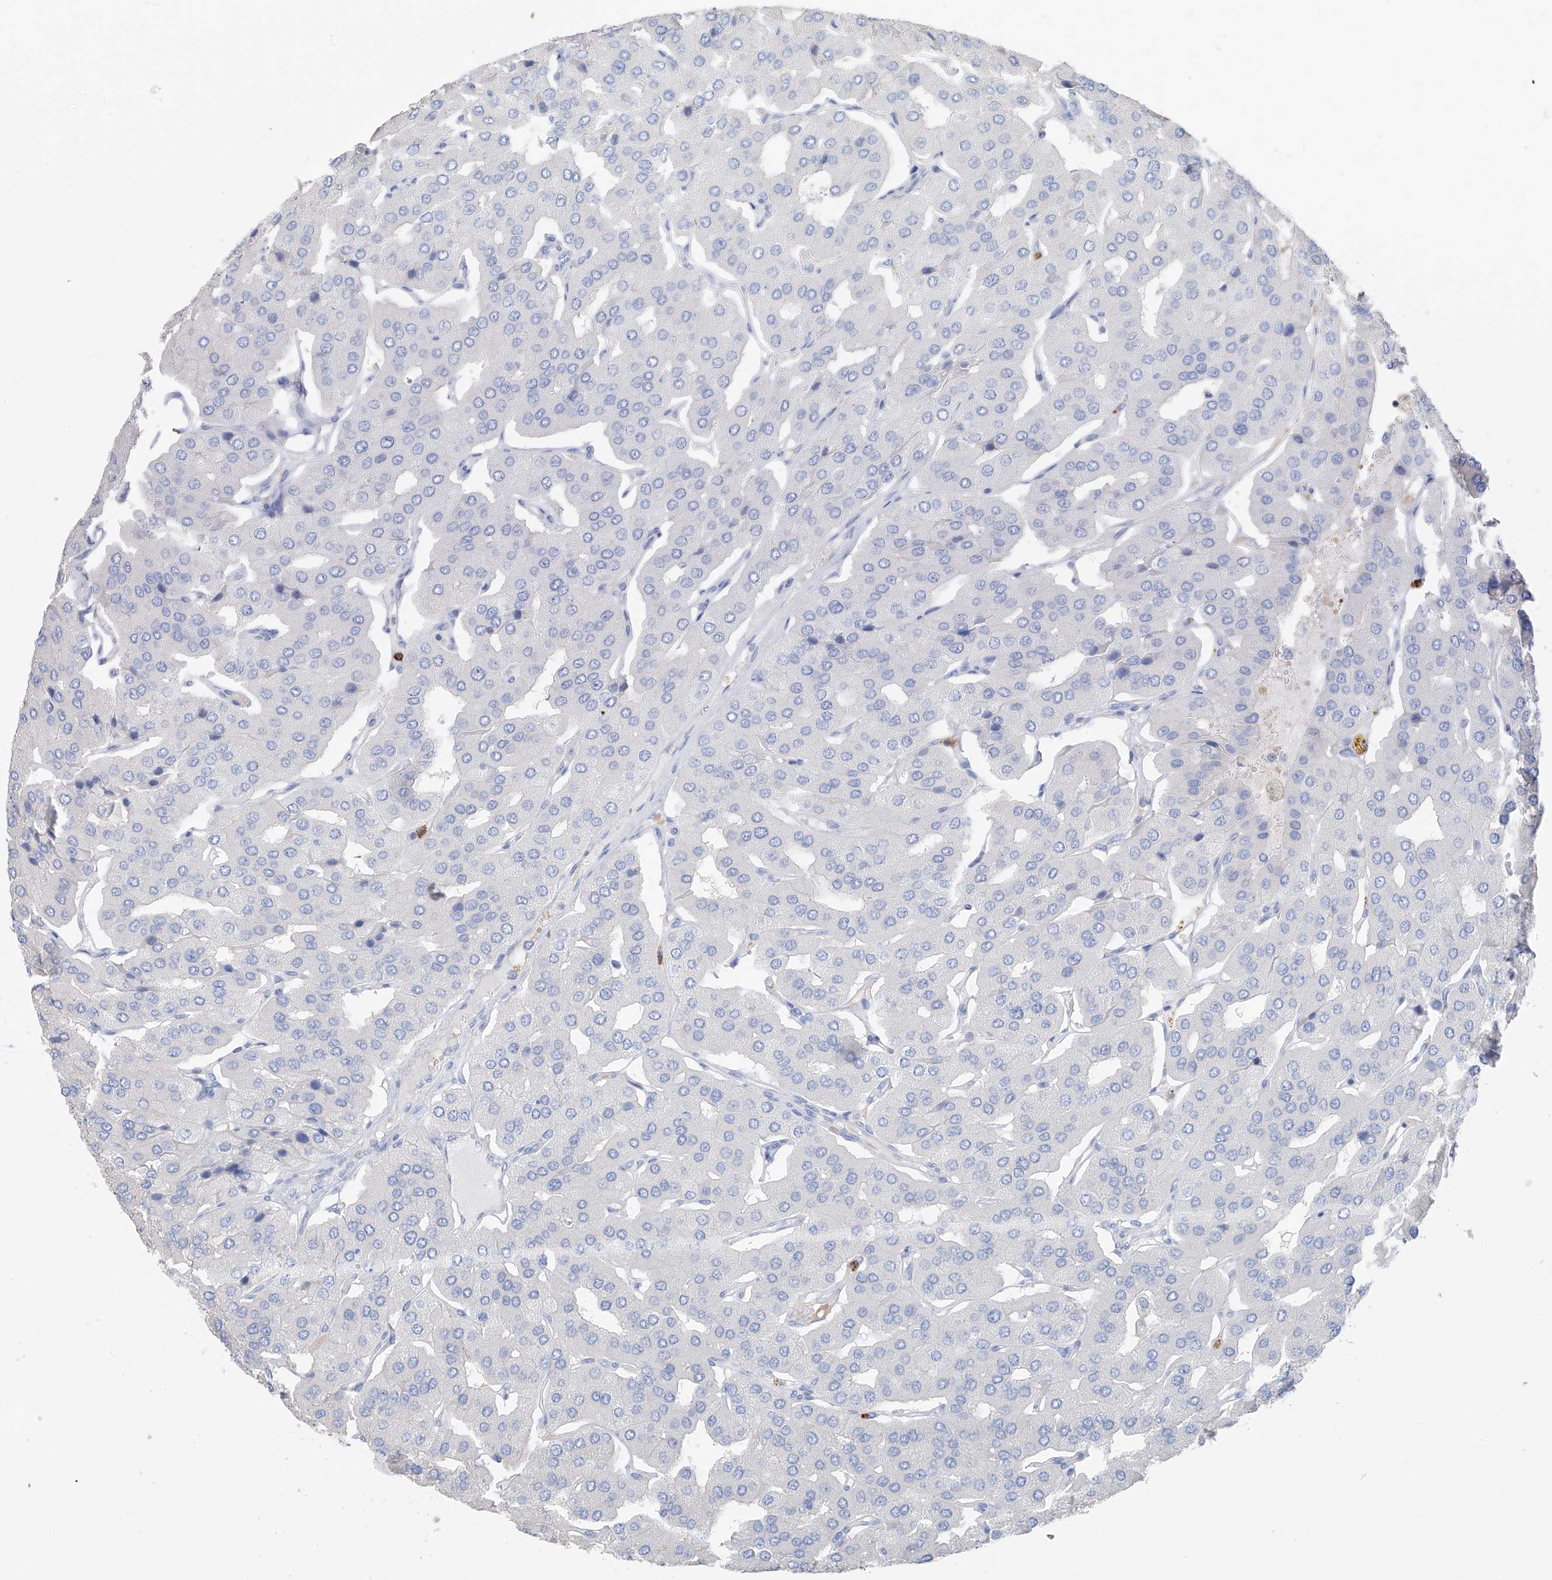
{"staining": {"intensity": "negative", "quantity": "none", "location": "none"}, "tissue": "parathyroid gland", "cell_type": "Glandular cells", "image_type": "normal", "snomed": [{"axis": "morphology", "description": "Normal tissue, NOS"}, {"axis": "morphology", "description": "Adenoma, NOS"}, {"axis": "topography", "description": "Parathyroid gland"}], "caption": "Parathyroid gland was stained to show a protein in brown. There is no significant positivity in glandular cells. (Brightfield microscopy of DAB (3,3'-diaminobenzidine) IHC at high magnification).", "gene": "PAFAH1B3", "patient": {"sex": "female", "age": 86}}